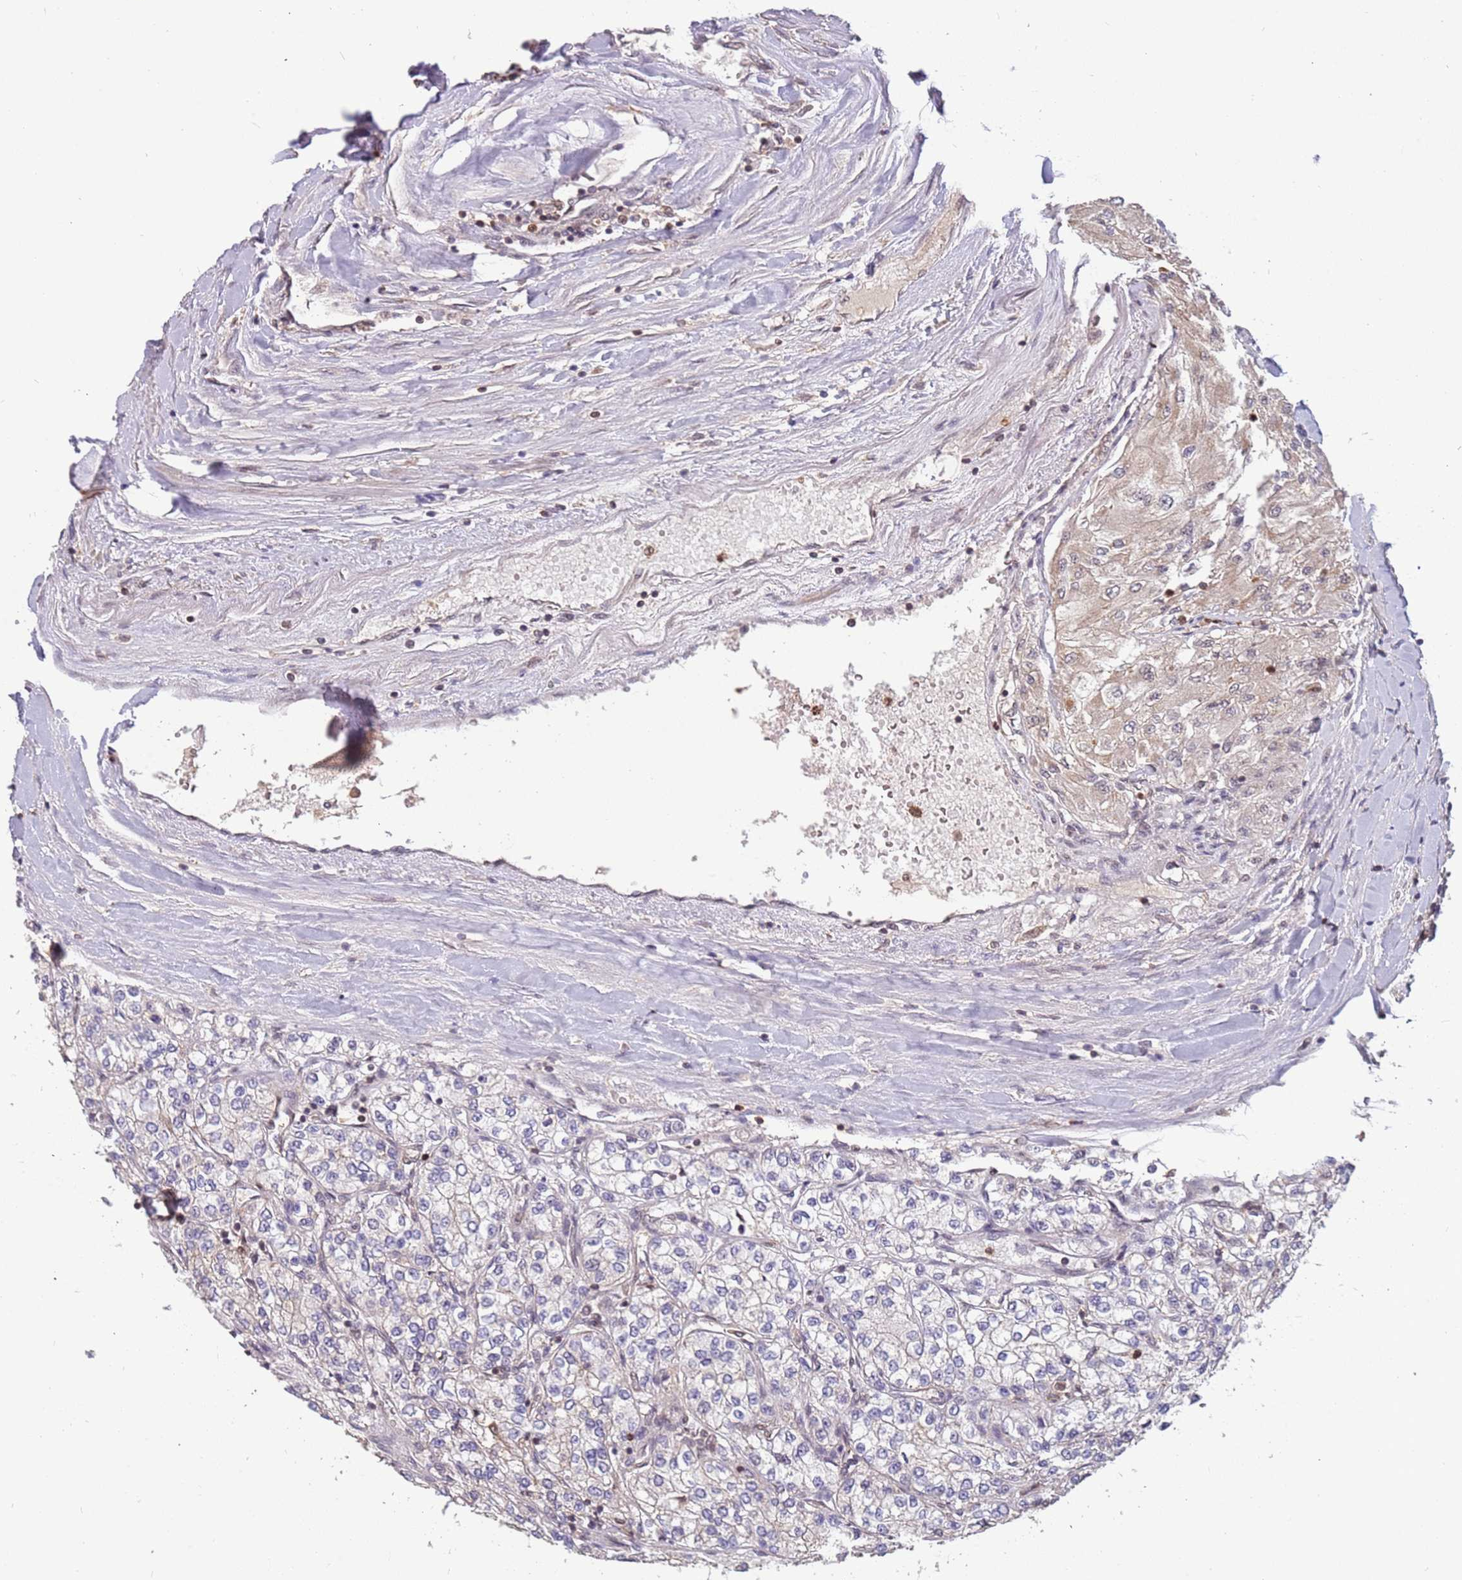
{"staining": {"intensity": "negative", "quantity": "none", "location": "none"}, "tissue": "renal cancer", "cell_type": "Tumor cells", "image_type": "cancer", "snomed": [{"axis": "morphology", "description": "Adenocarcinoma, NOS"}, {"axis": "topography", "description": "Kidney"}], "caption": "Immunohistochemistry (IHC) image of human renal cancer stained for a protein (brown), which reveals no staining in tumor cells. Nuclei are stained in blue.", "gene": "GBP2", "patient": {"sex": "male", "age": 80}}